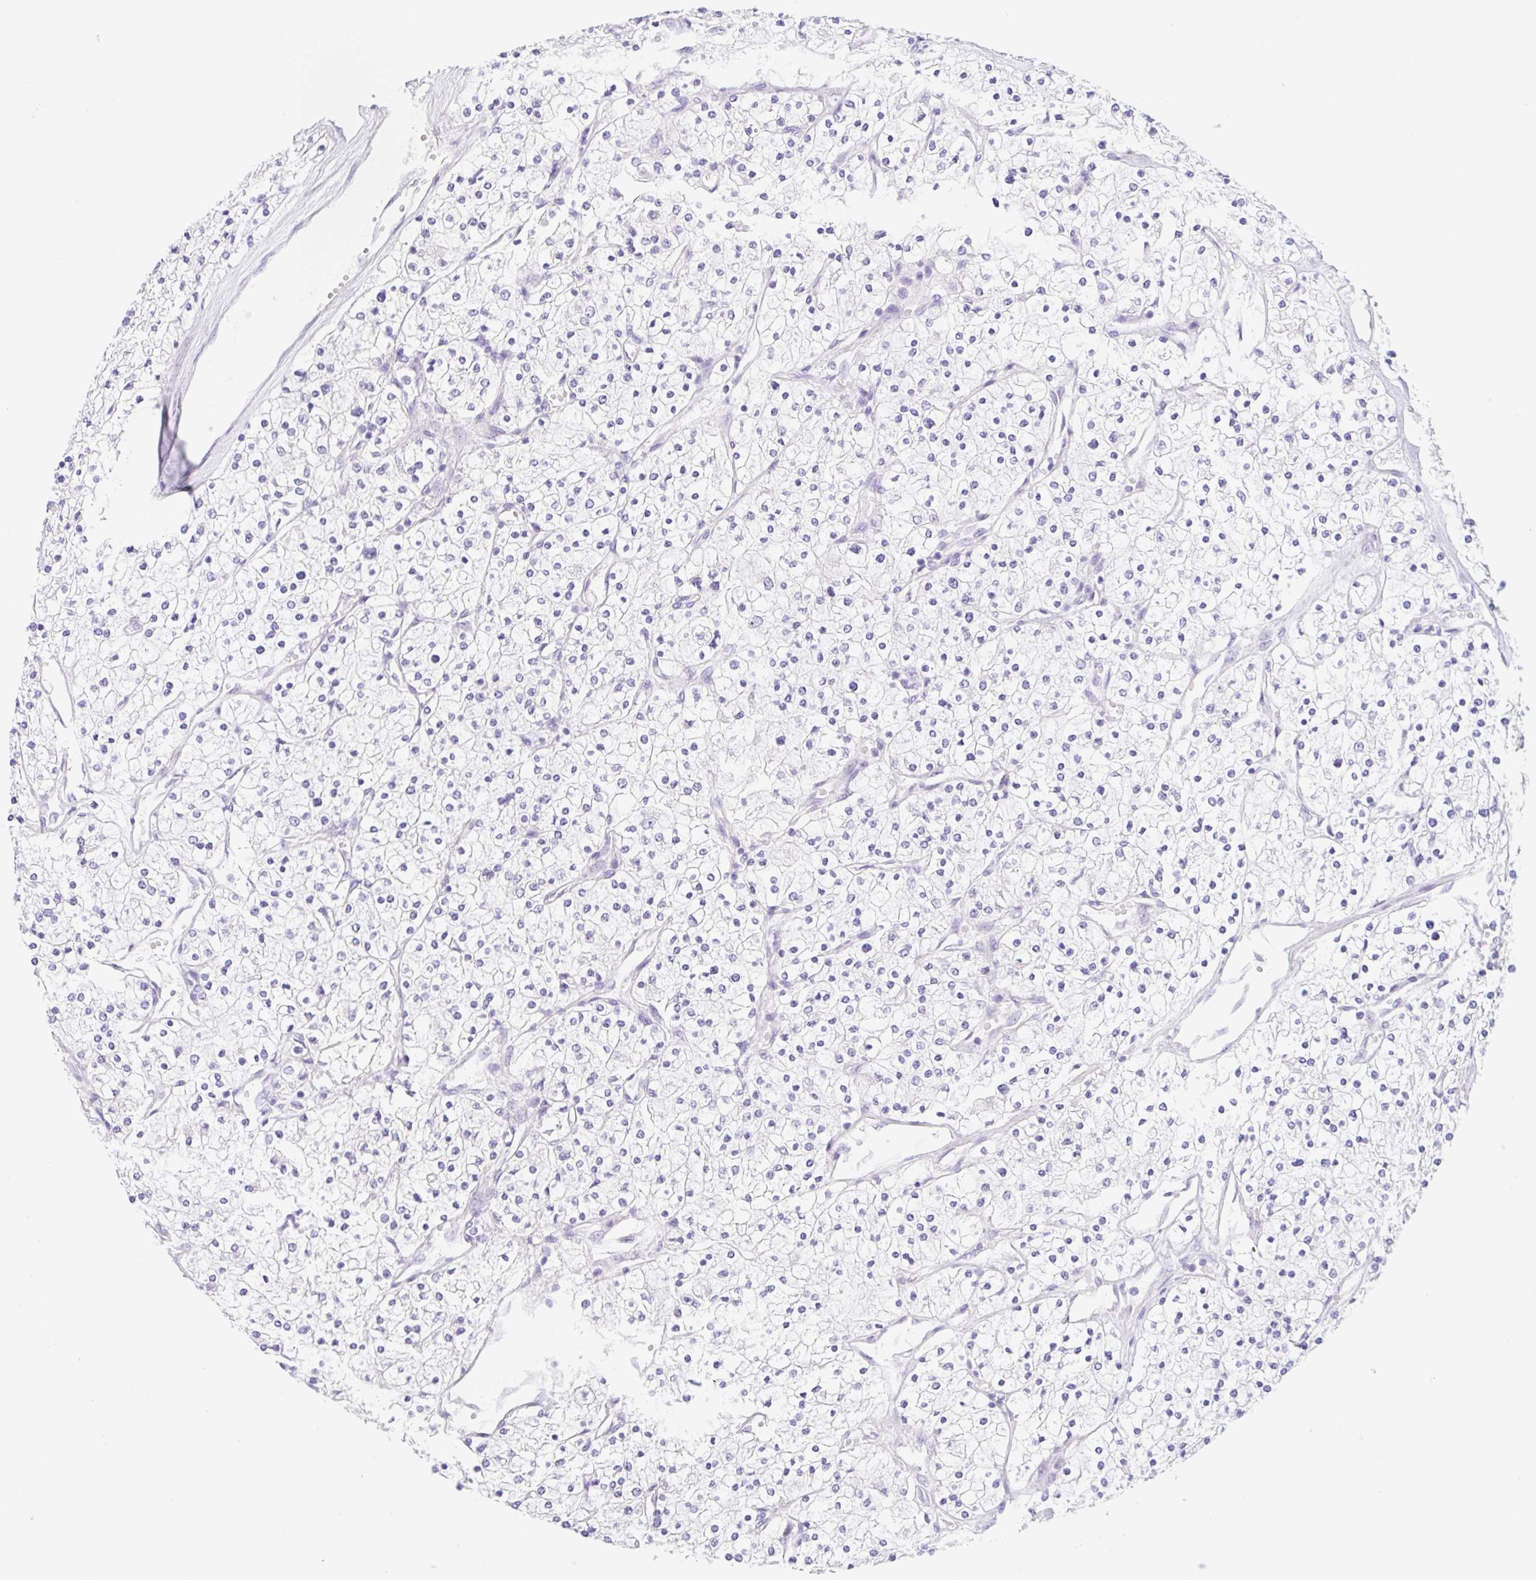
{"staining": {"intensity": "negative", "quantity": "none", "location": "none"}, "tissue": "renal cancer", "cell_type": "Tumor cells", "image_type": "cancer", "snomed": [{"axis": "morphology", "description": "Adenocarcinoma, NOS"}, {"axis": "topography", "description": "Kidney"}], "caption": "Tumor cells show no significant protein positivity in renal adenocarcinoma.", "gene": "KLK8", "patient": {"sex": "male", "age": 80}}